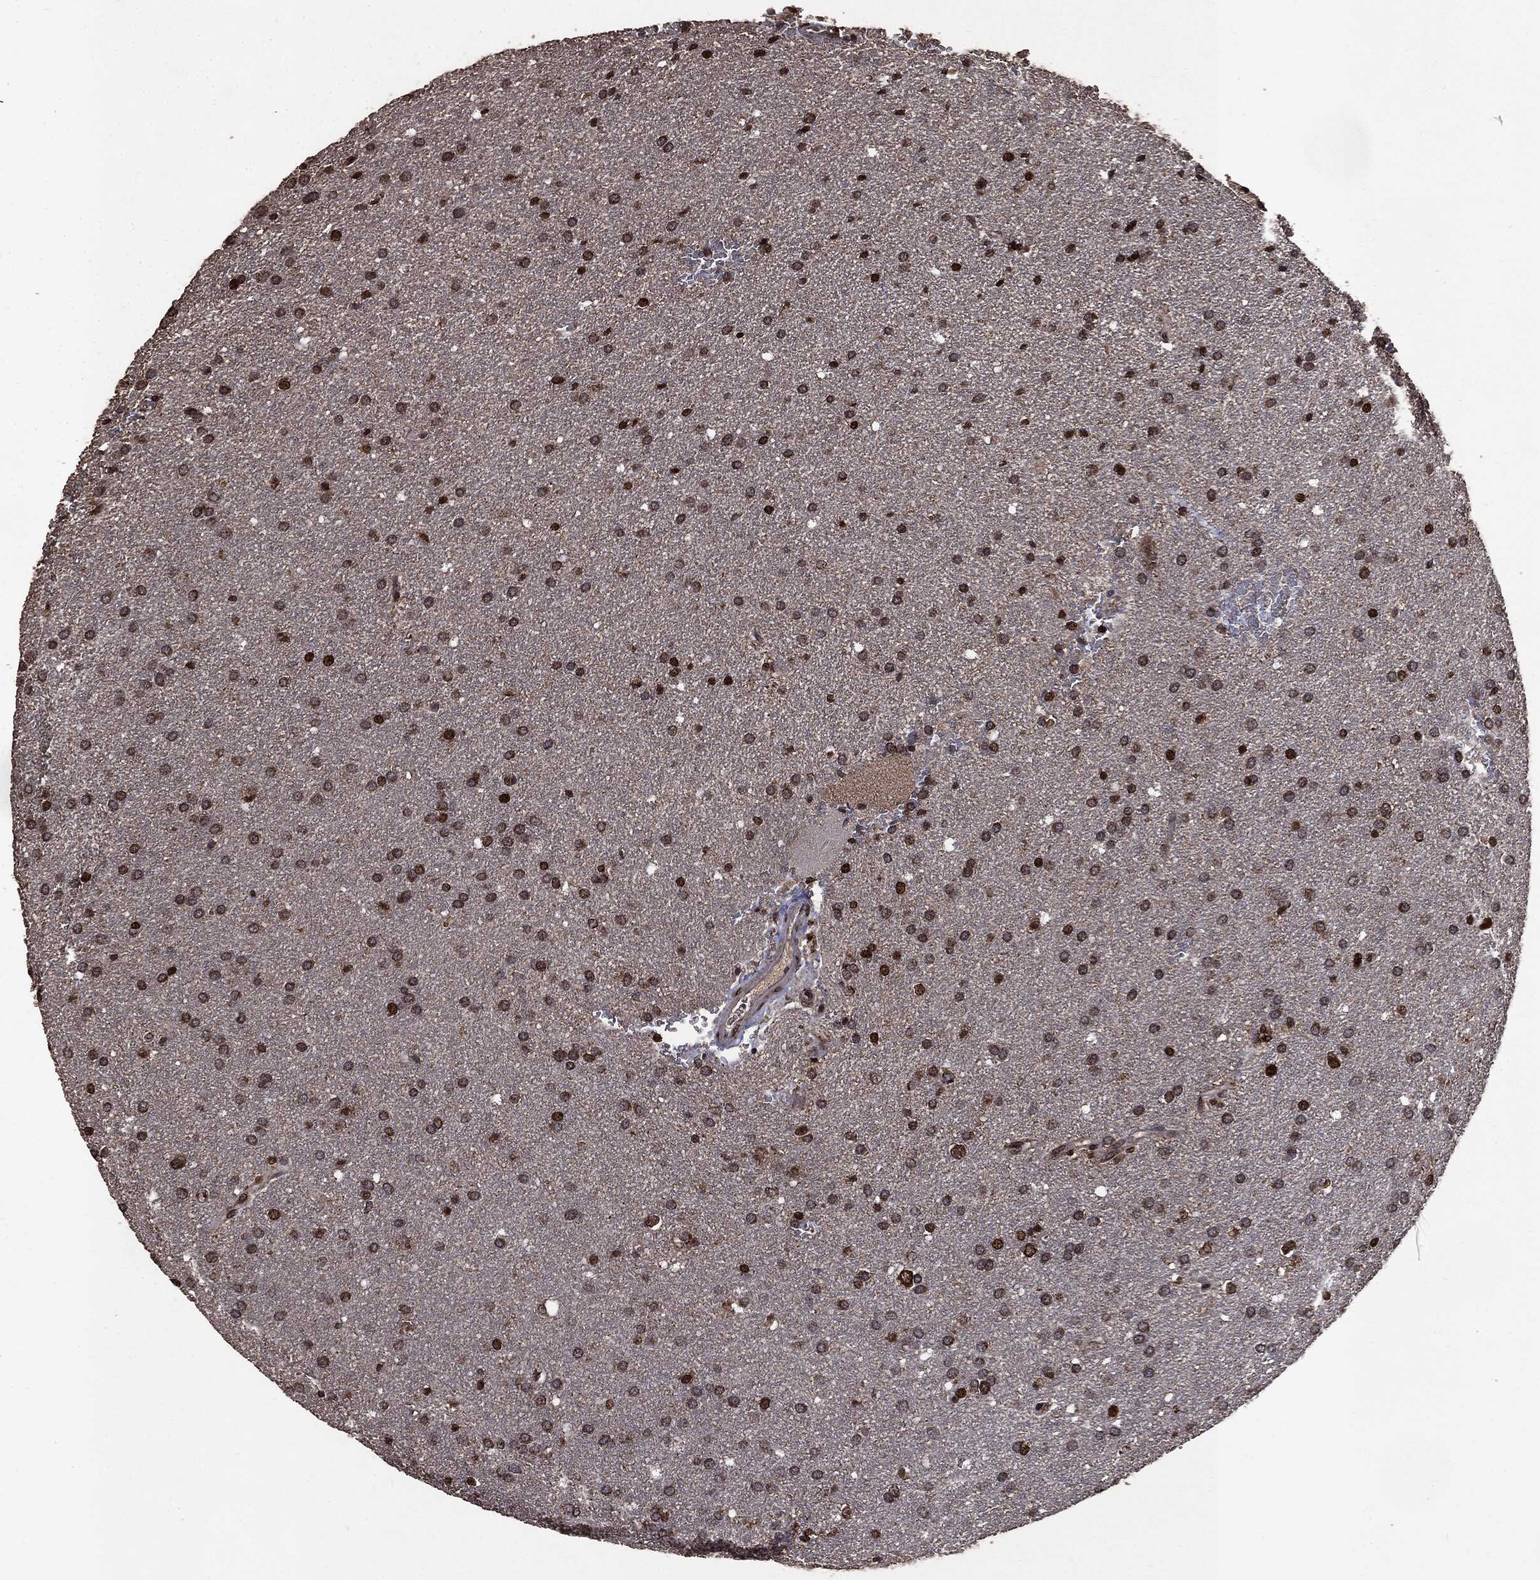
{"staining": {"intensity": "strong", "quantity": "25%-75%", "location": "cytoplasmic/membranous,nuclear"}, "tissue": "glioma", "cell_type": "Tumor cells", "image_type": "cancer", "snomed": [{"axis": "morphology", "description": "Glioma, malignant, Low grade"}, {"axis": "topography", "description": "Brain"}], "caption": "Malignant glioma (low-grade) stained with immunohistochemistry reveals strong cytoplasmic/membranous and nuclear staining in approximately 25%-75% of tumor cells.", "gene": "PPP6R2", "patient": {"sex": "female", "age": 37}}